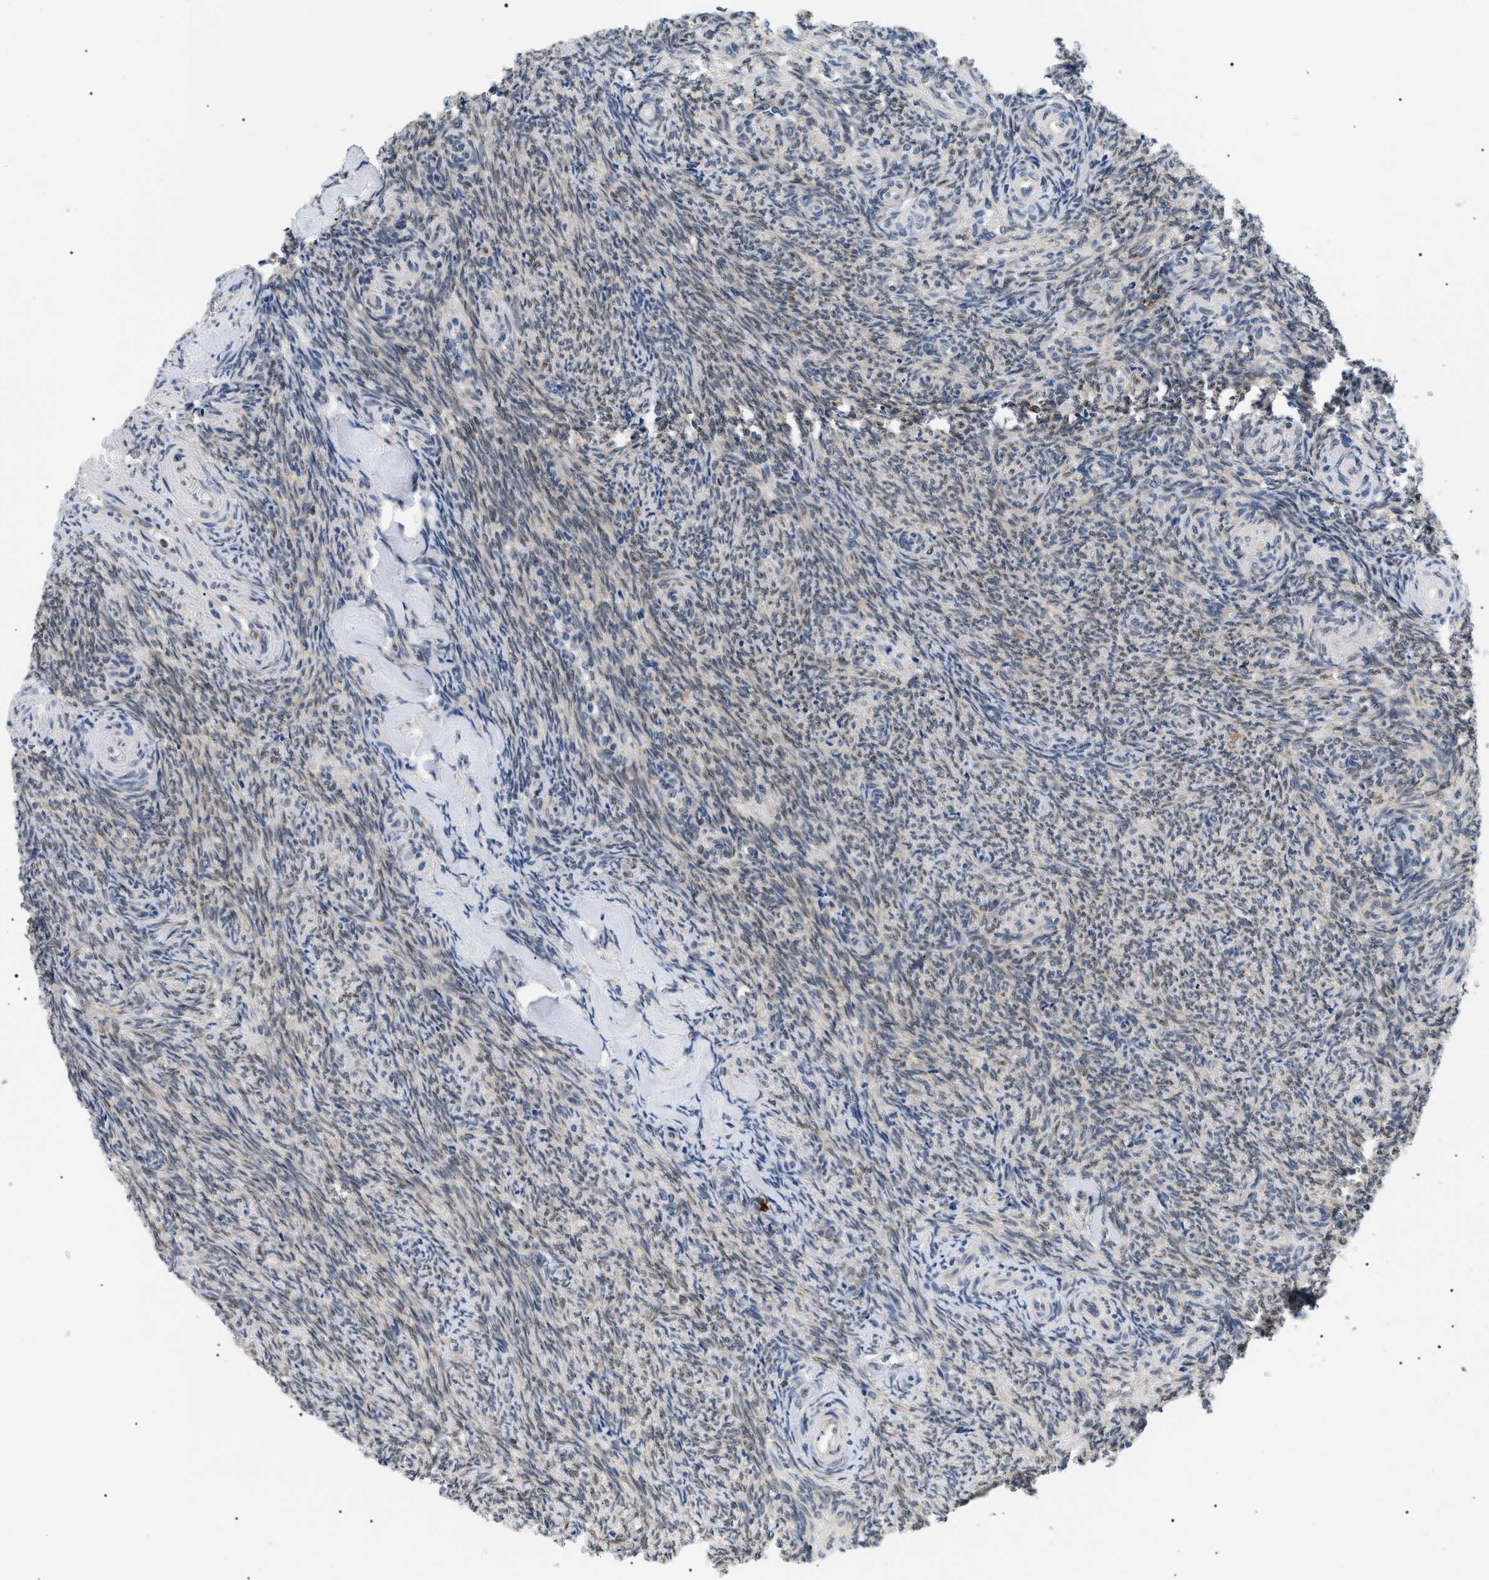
{"staining": {"intensity": "moderate", "quantity": ">75%", "location": "cytoplasmic/membranous"}, "tissue": "ovary", "cell_type": "Follicle cells", "image_type": "normal", "snomed": [{"axis": "morphology", "description": "Normal tissue, NOS"}, {"axis": "topography", "description": "Ovary"}], "caption": "Protein expression analysis of unremarkable ovary shows moderate cytoplasmic/membranous positivity in about >75% of follicle cells.", "gene": "DERL1", "patient": {"sex": "female", "age": 41}}